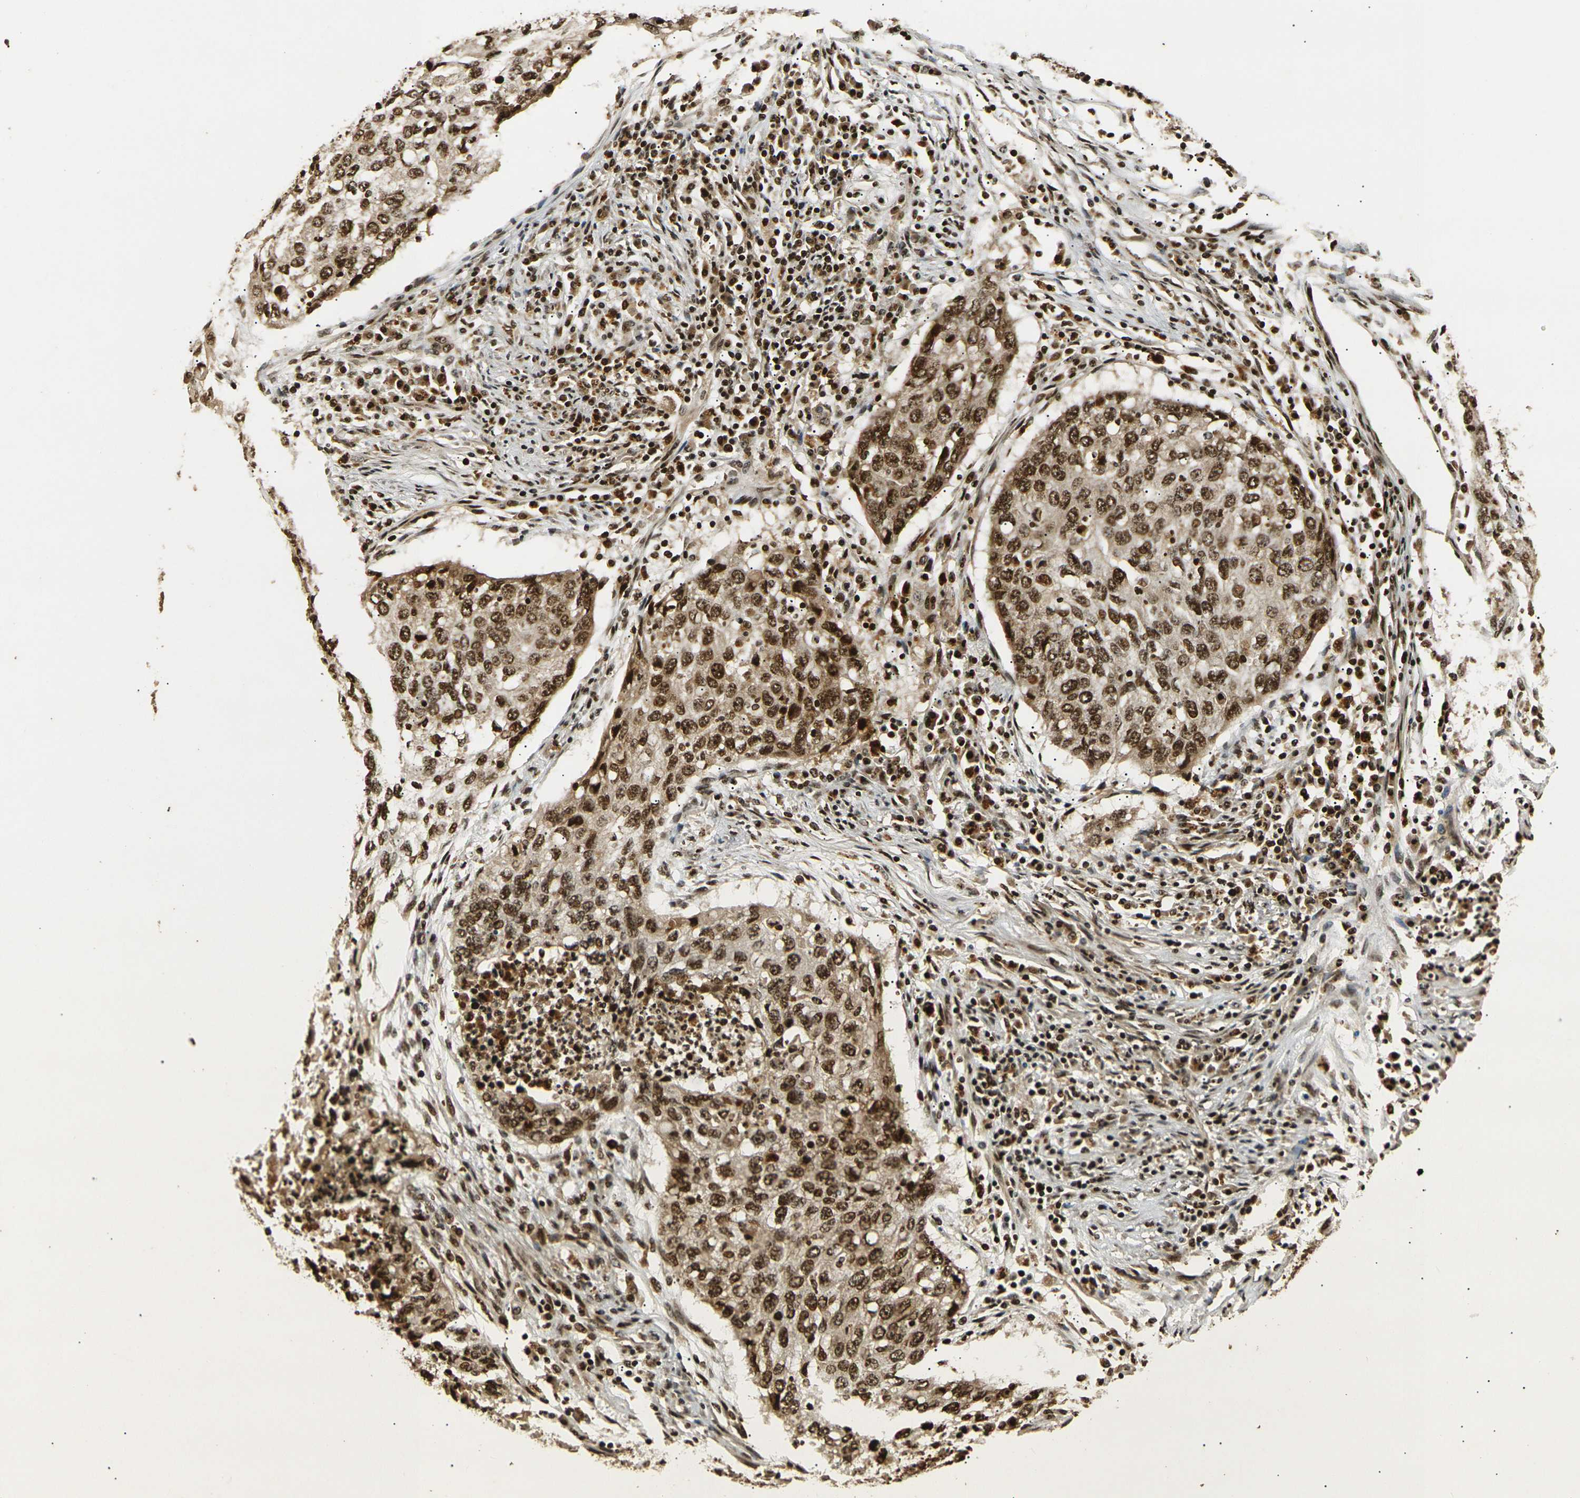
{"staining": {"intensity": "strong", "quantity": ">75%", "location": "cytoplasmic/membranous,nuclear"}, "tissue": "lung cancer", "cell_type": "Tumor cells", "image_type": "cancer", "snomed": [{"axis": "morphology", "description": "Squamous cell carcinoma, NOS"}, {"axis": "topography", "description": "Lung"}], "caption": "Tumor cells display high levels of strong cytoplasmic/membranous and nuclear expression in about >75% of cells in human lung cancer (squamous cell carcinoma).", "gene": "ACTL6A", "patient": {"sex": "female", "age": 63}}